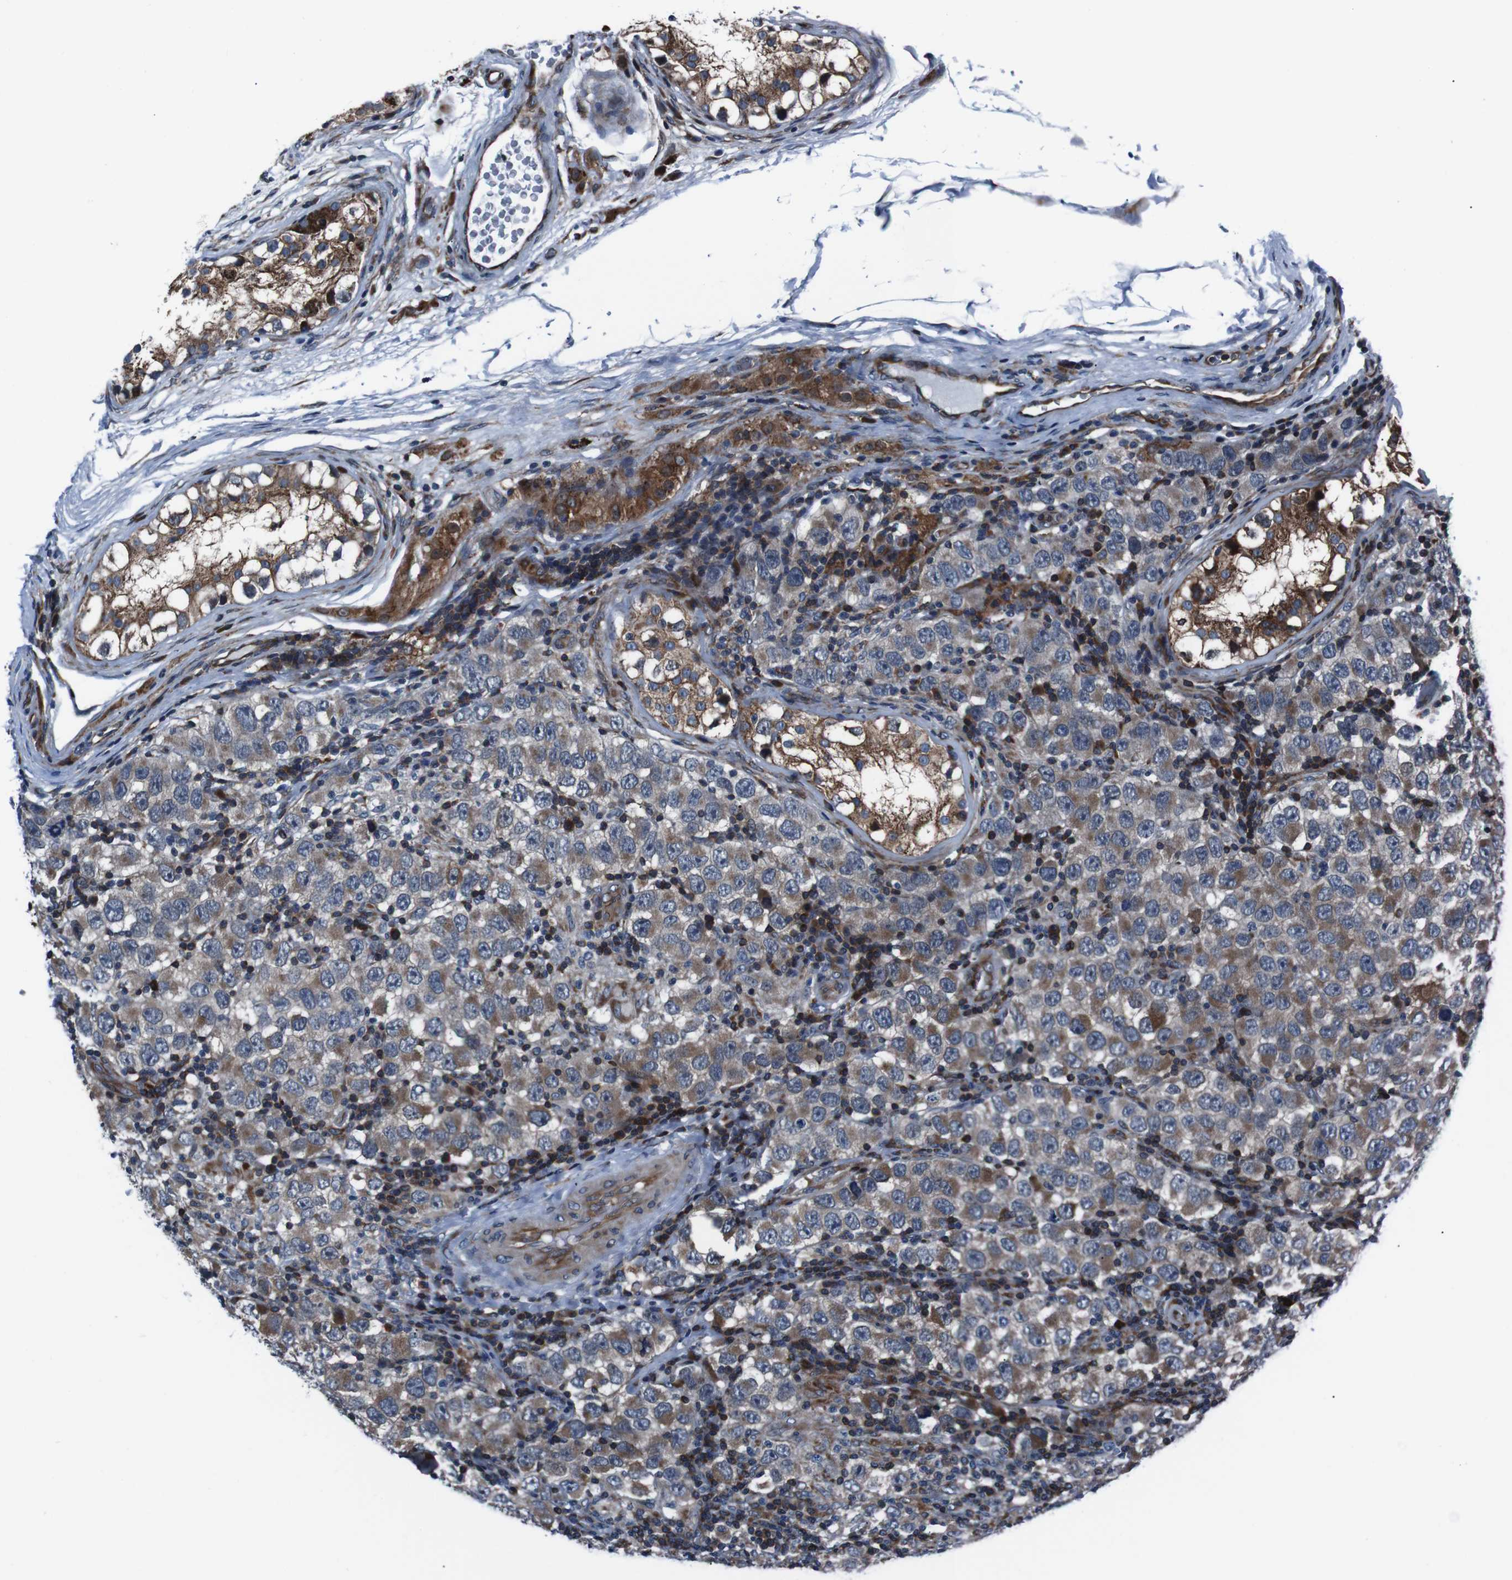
{"staining": {"intensity": "moderate", "quantity": ">75%", "location": "cytoplasmic/membranous"}, "tissue": "testis cancer", "cell_type": "Tumor cells", "image_type": "cancer", "snomed": [{"axis": "morphology", "description": "Carcinoma, Embryonal, NOS"}, {"axis": "topography", "description": "Testis"}], "caption": "Protein analysis of testis cancer tissue shows moderate cytoplasmic/membranous staining in about >75% of tumor cells.", "gene": "EIF4A2", "patient": {"sex": "male", "age": 21}}